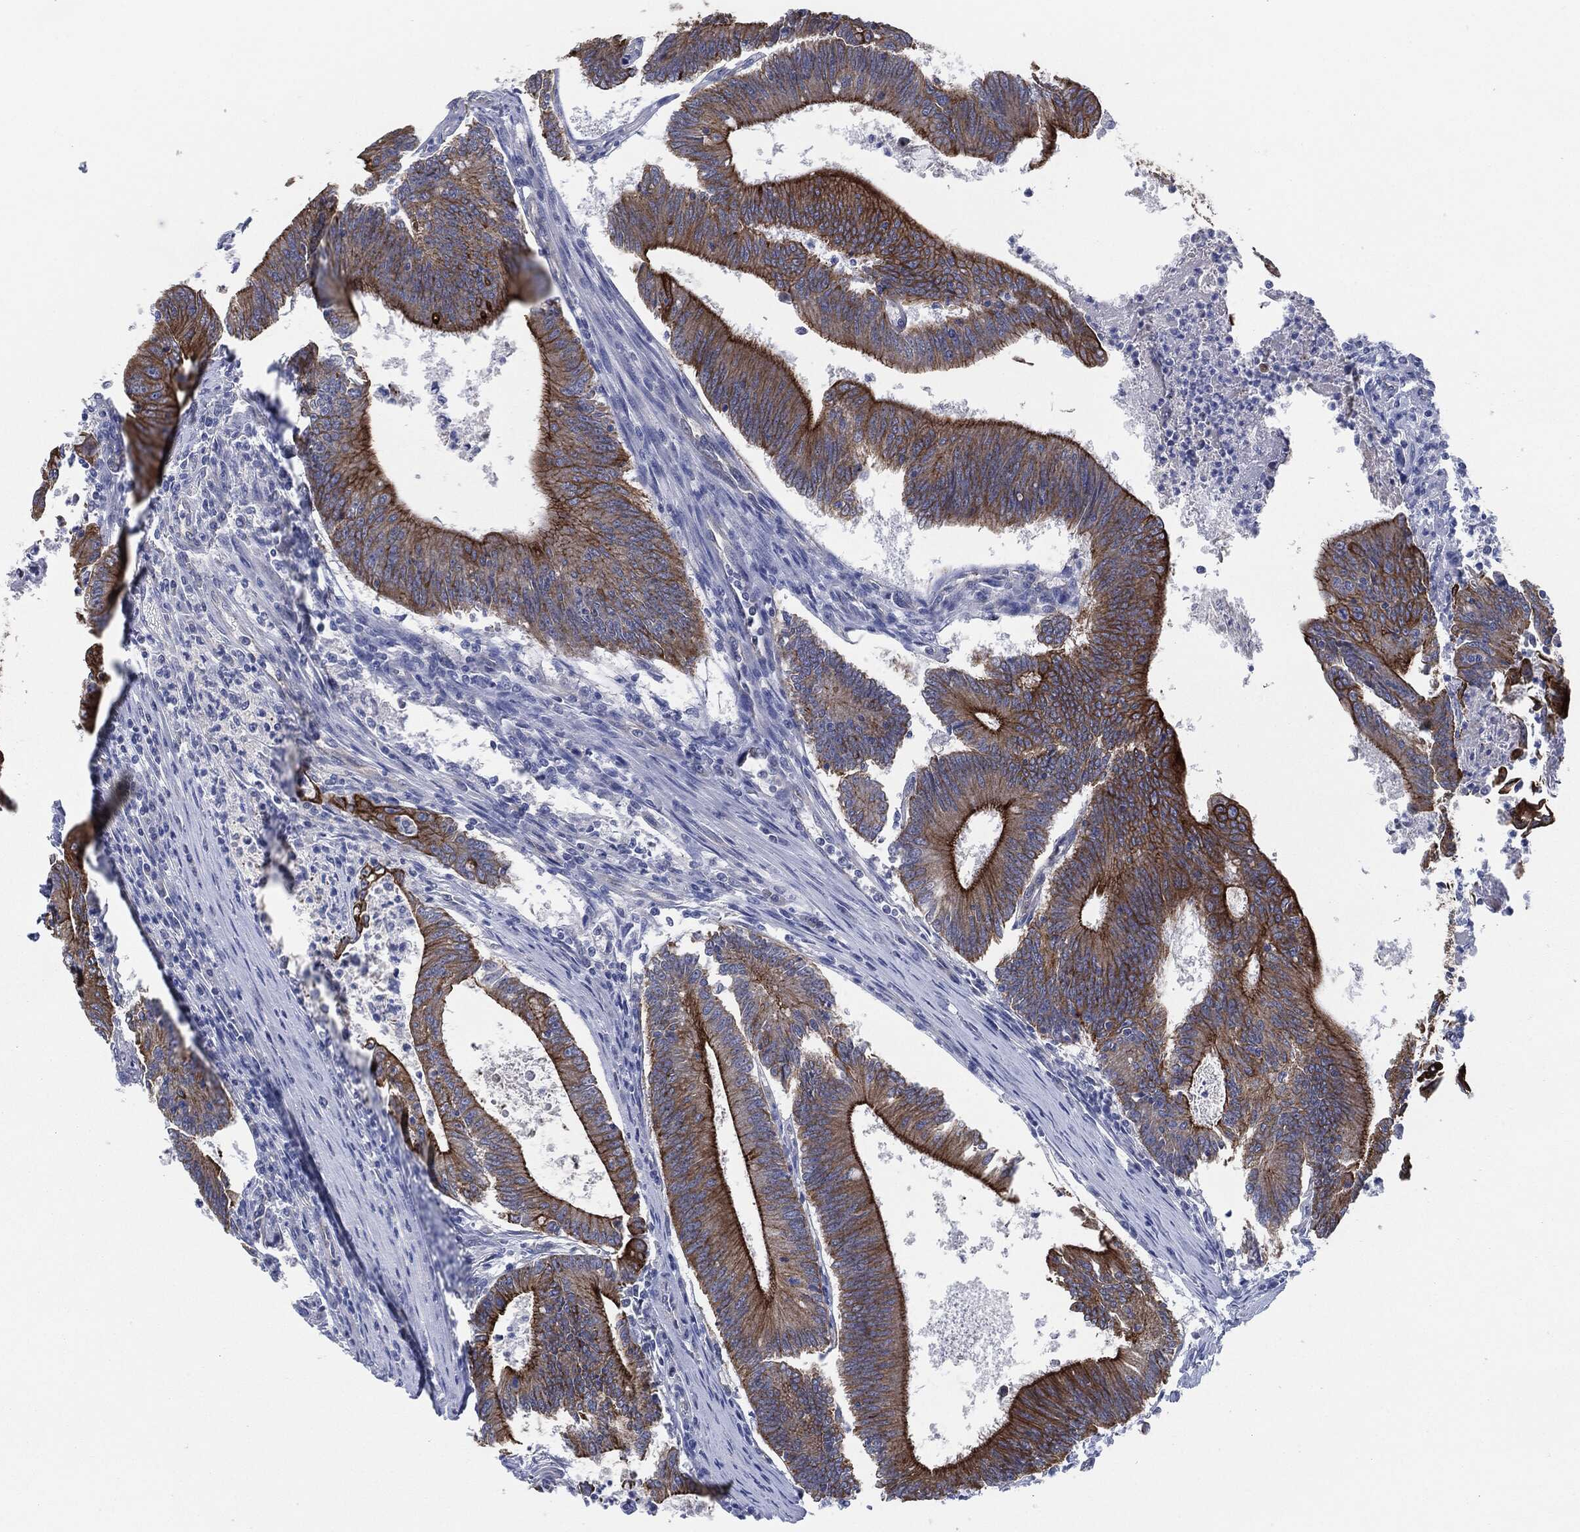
{"staining": {"intensity": "strong", "quantity": "25%-75%", "location": "cytoplasmic/membranous"}, "tissue": "colorectal cancer", "cell_type": "Tumor cells", "image_type": "cancer", "snomed": [{"axis": "morphology", "description": "Adenocarcinoma, NOS"}, {"axis": "topography", "description": "Colon"}], "caption": "Adenocarcinoma (colorectal) tissue shows strong cytoplasmic/membranous expression in about 25%-75% of tumor cells, visualized by immunohistochemistry. Nuclei are stained in blue.", "gene": "SHROOM2", "patient": {"sex": "female", "age": 70}}